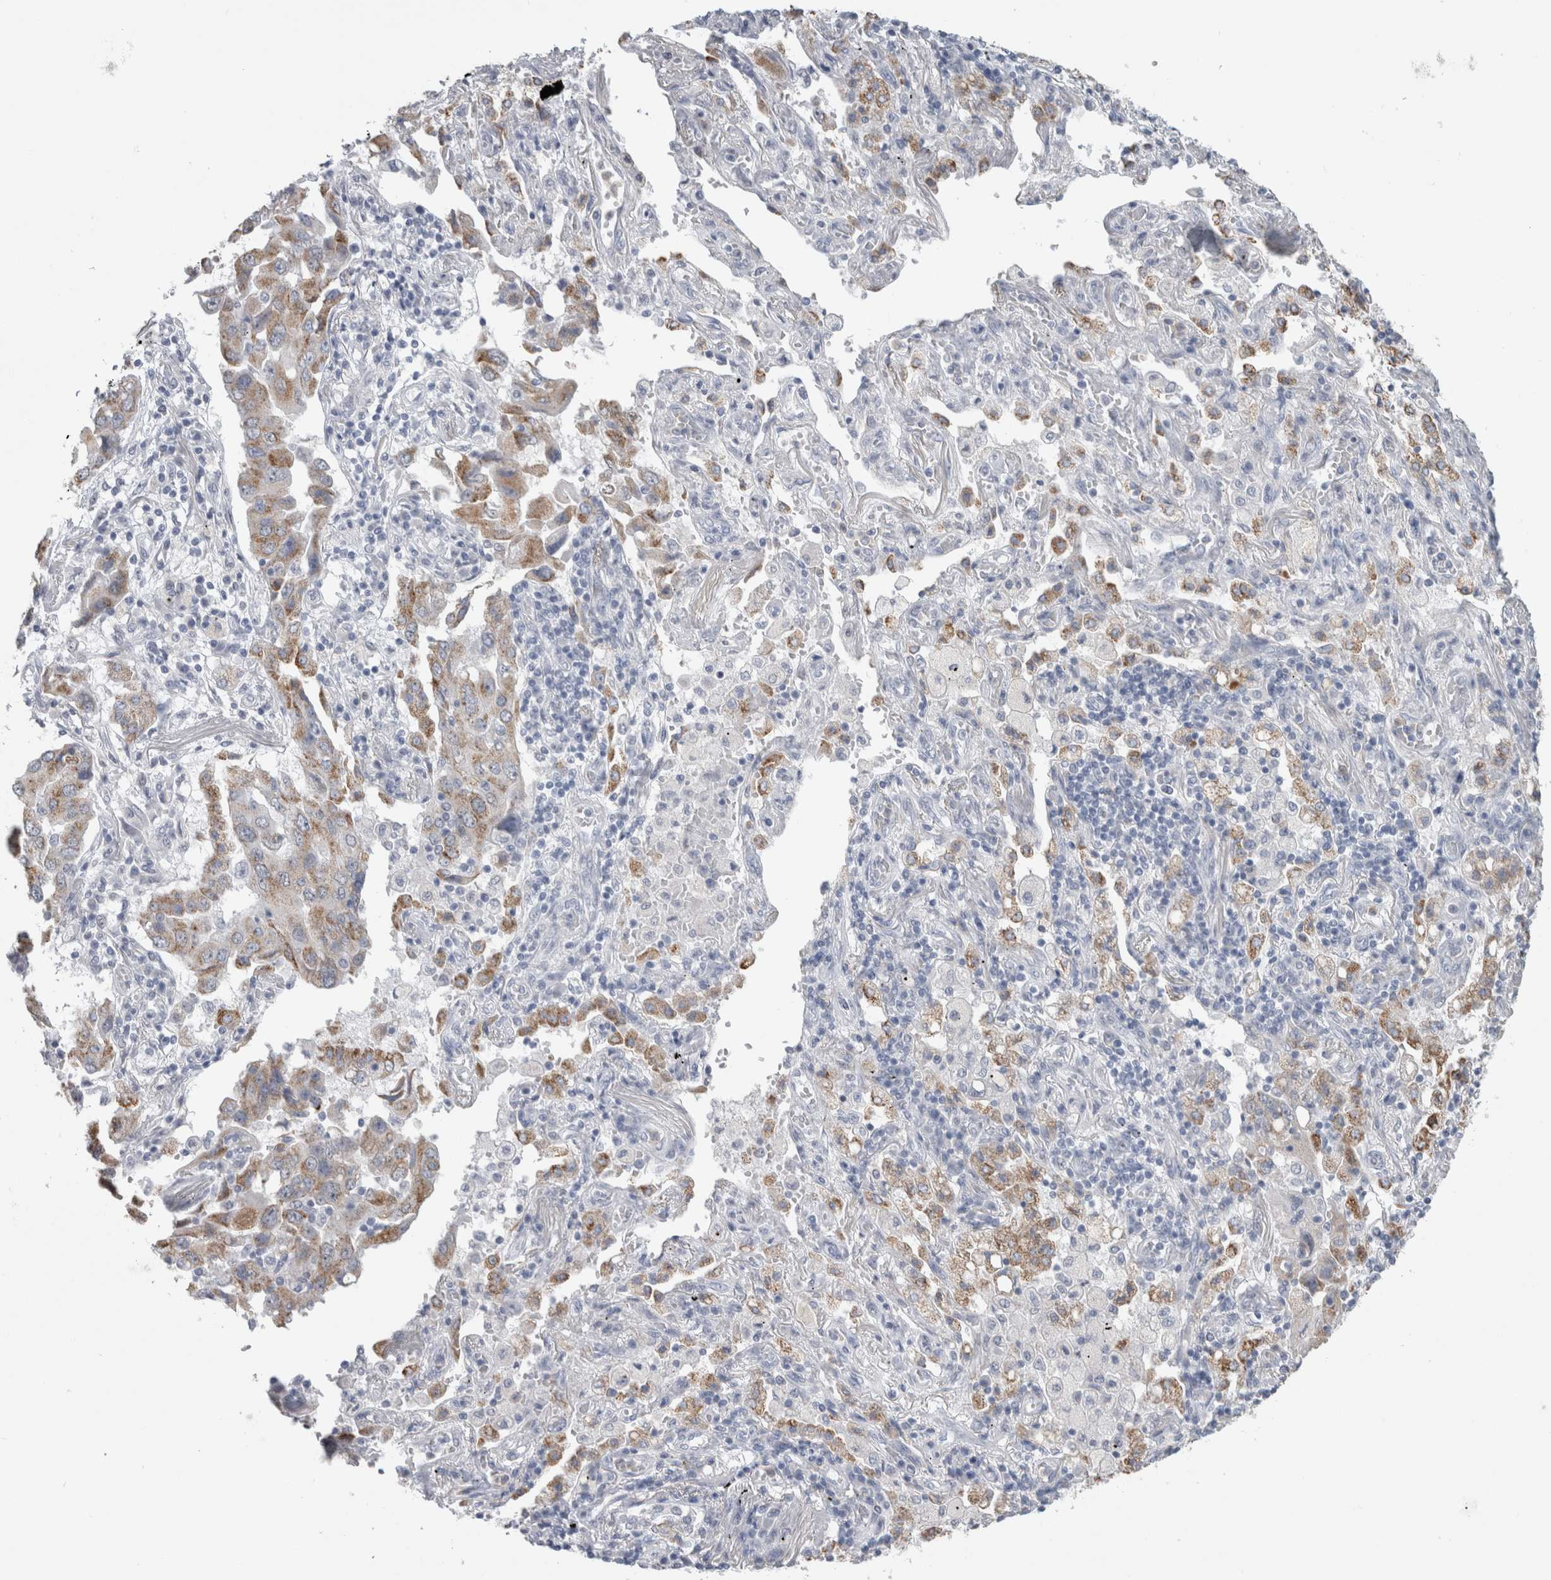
{"staining": {"intensity": "moderate", "quantity": ">75%", "location": "cytoplasmic/membranous"}, "tissue": "lung cancer", "cell_type": "Tumor cells", "image_type": "cancer", "snomed": [{"axis": "morphology", "description": "Adenocarcinoma, NOS"}, {"axis": "topography", "description": "Lung"}], "caption": "Brown immunohistochemical staining in lung cancer shows moderate cytoplasmic/membranous expression in about >75% of tumor cells.", "gene": "PLIN1", "patient": {"sex": "female", "age": 65}}